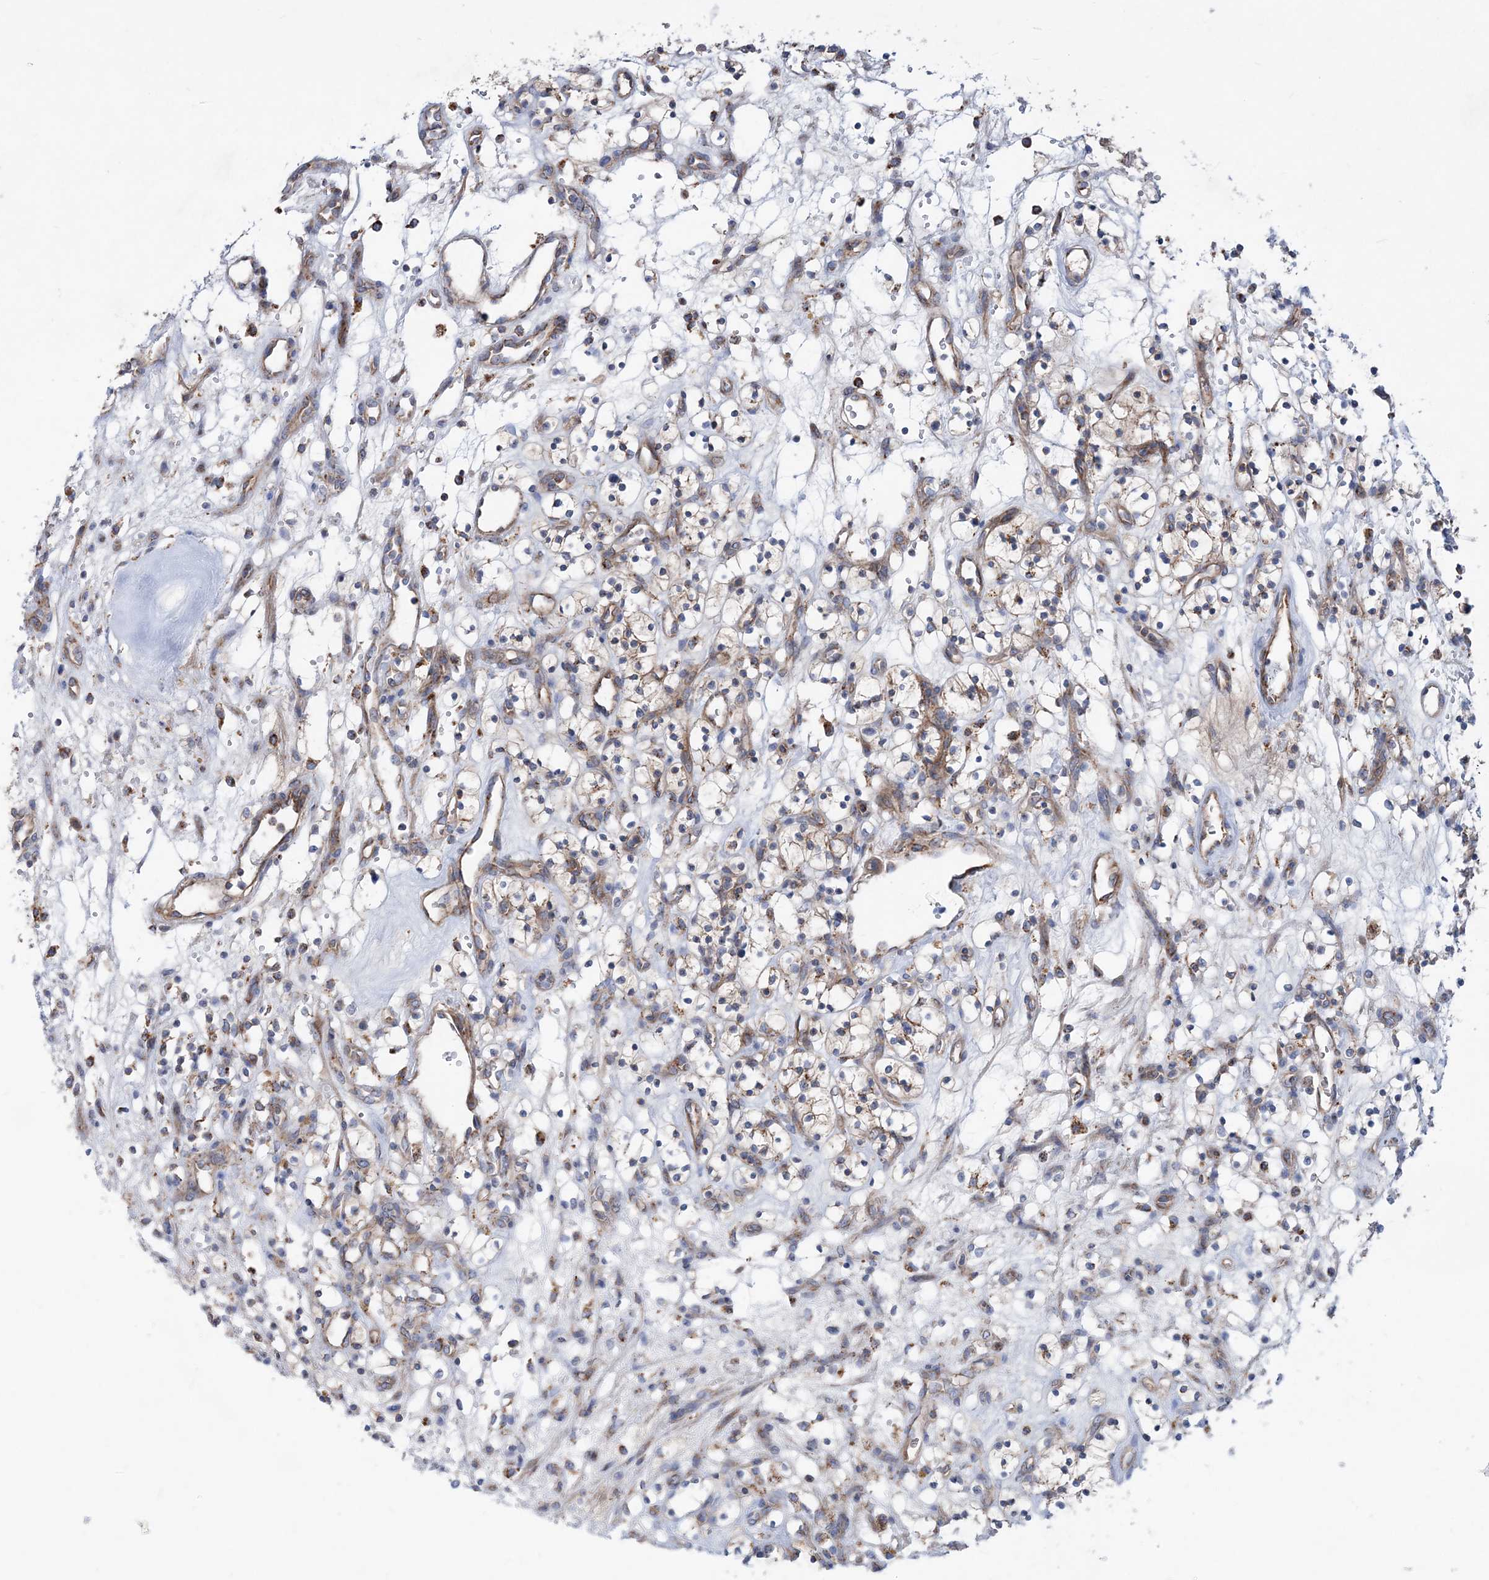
{"staining": {"intensity": "weak", "quantity": "<25%", "location": "cytoplasmic/membranous"}, "tissue": "renal cancer", "cell_type": "Tumor cells", "image_type": "cancer", "snomed": [{"axis": "morphology", "description": "Adenocarcinoma, NOS"}, {"axis": "topography", "description": "Kidney"}], "caption": "Immunohistochemical staining of renal cancer (adenocarcinoma) reveals no significant staining in tumor cells.", "gene": "NGLY1", "patient": {"sex": "female", "age": 57}}